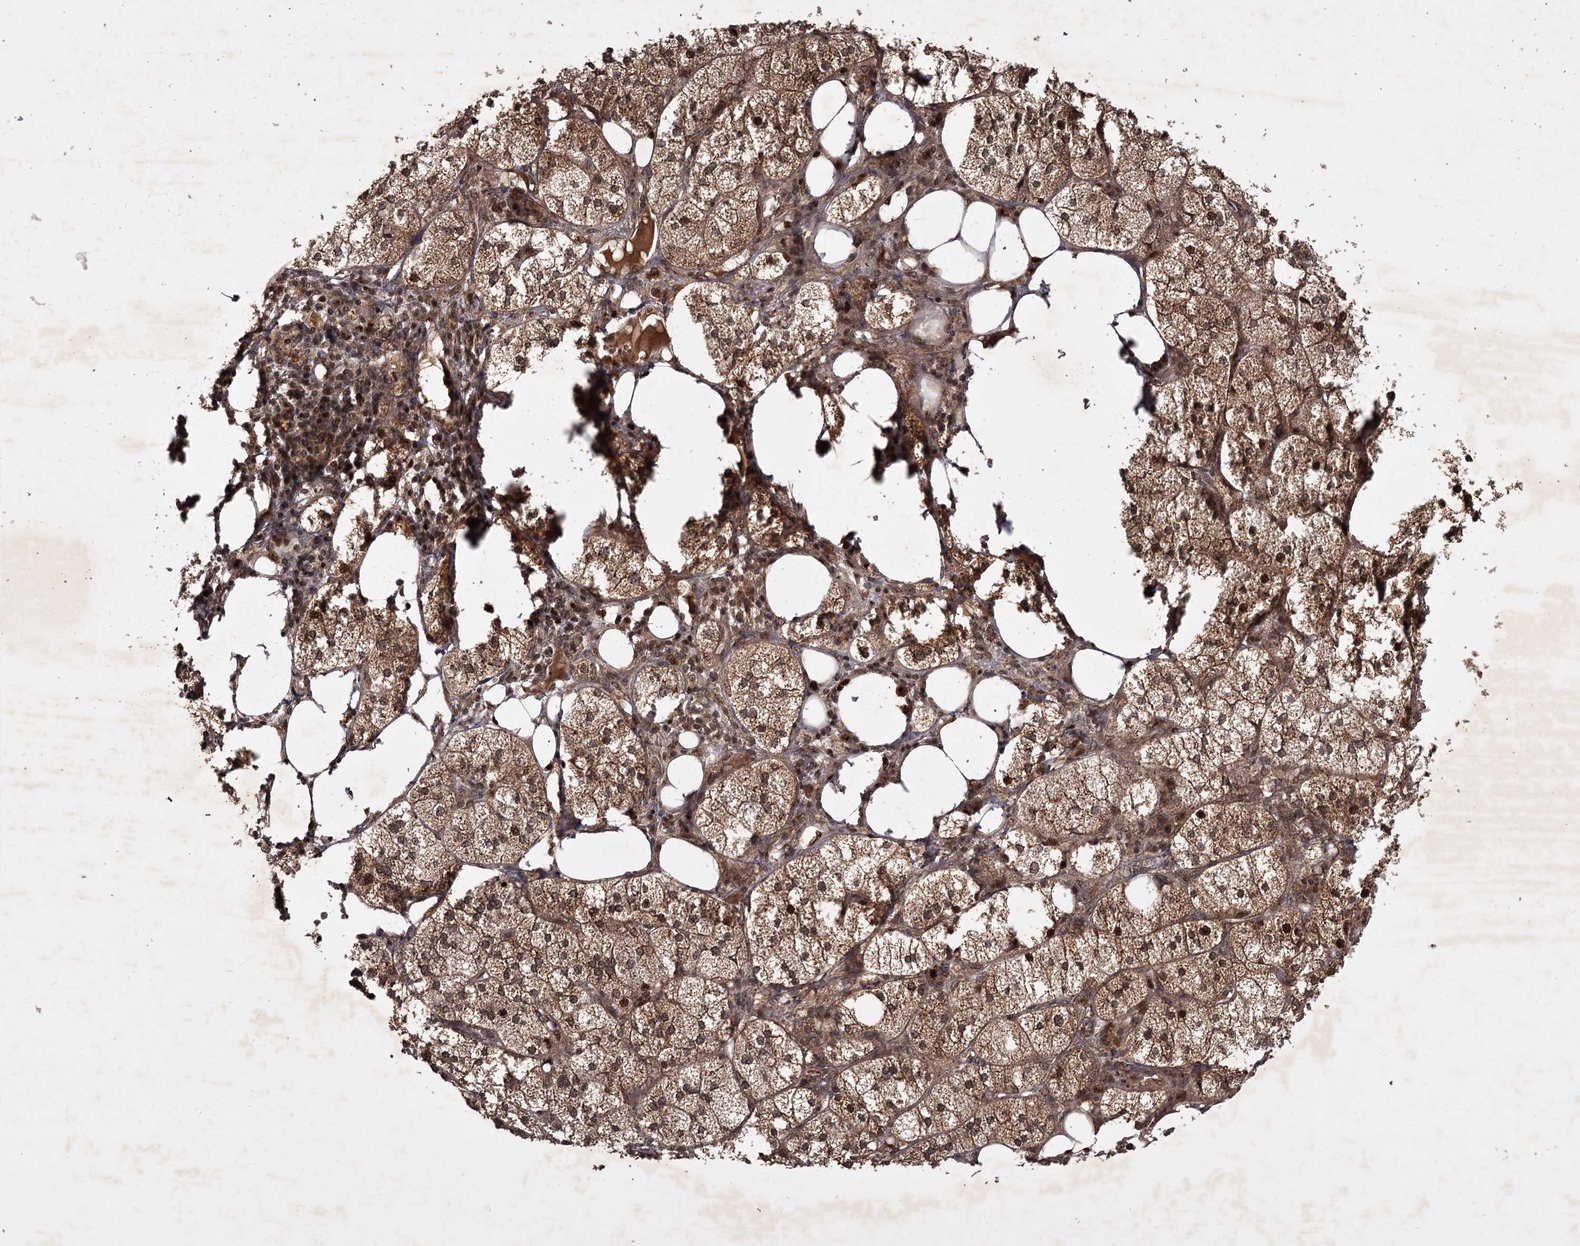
{"staining": {"intensity": "strong", "quantity": ">75%", "location": "cytoplasmic/membranous"}, "tissue": "adrenal gland", "cell_type": "Glandular cells", "image_type": "normal", "snomed": [{"axis": "morphology", "description": "Normal tissue, NOS"}, {"axis": "topography", "description": "Adrenal gland"}], "caption": "Protein expression analysis of normal adrenal gland reveals strong cytoplasmic/membranous staining in approximately >75% of glandular cells.", "gene": "TBC1D23", "patient": {"sex": "female", "age": 61}}